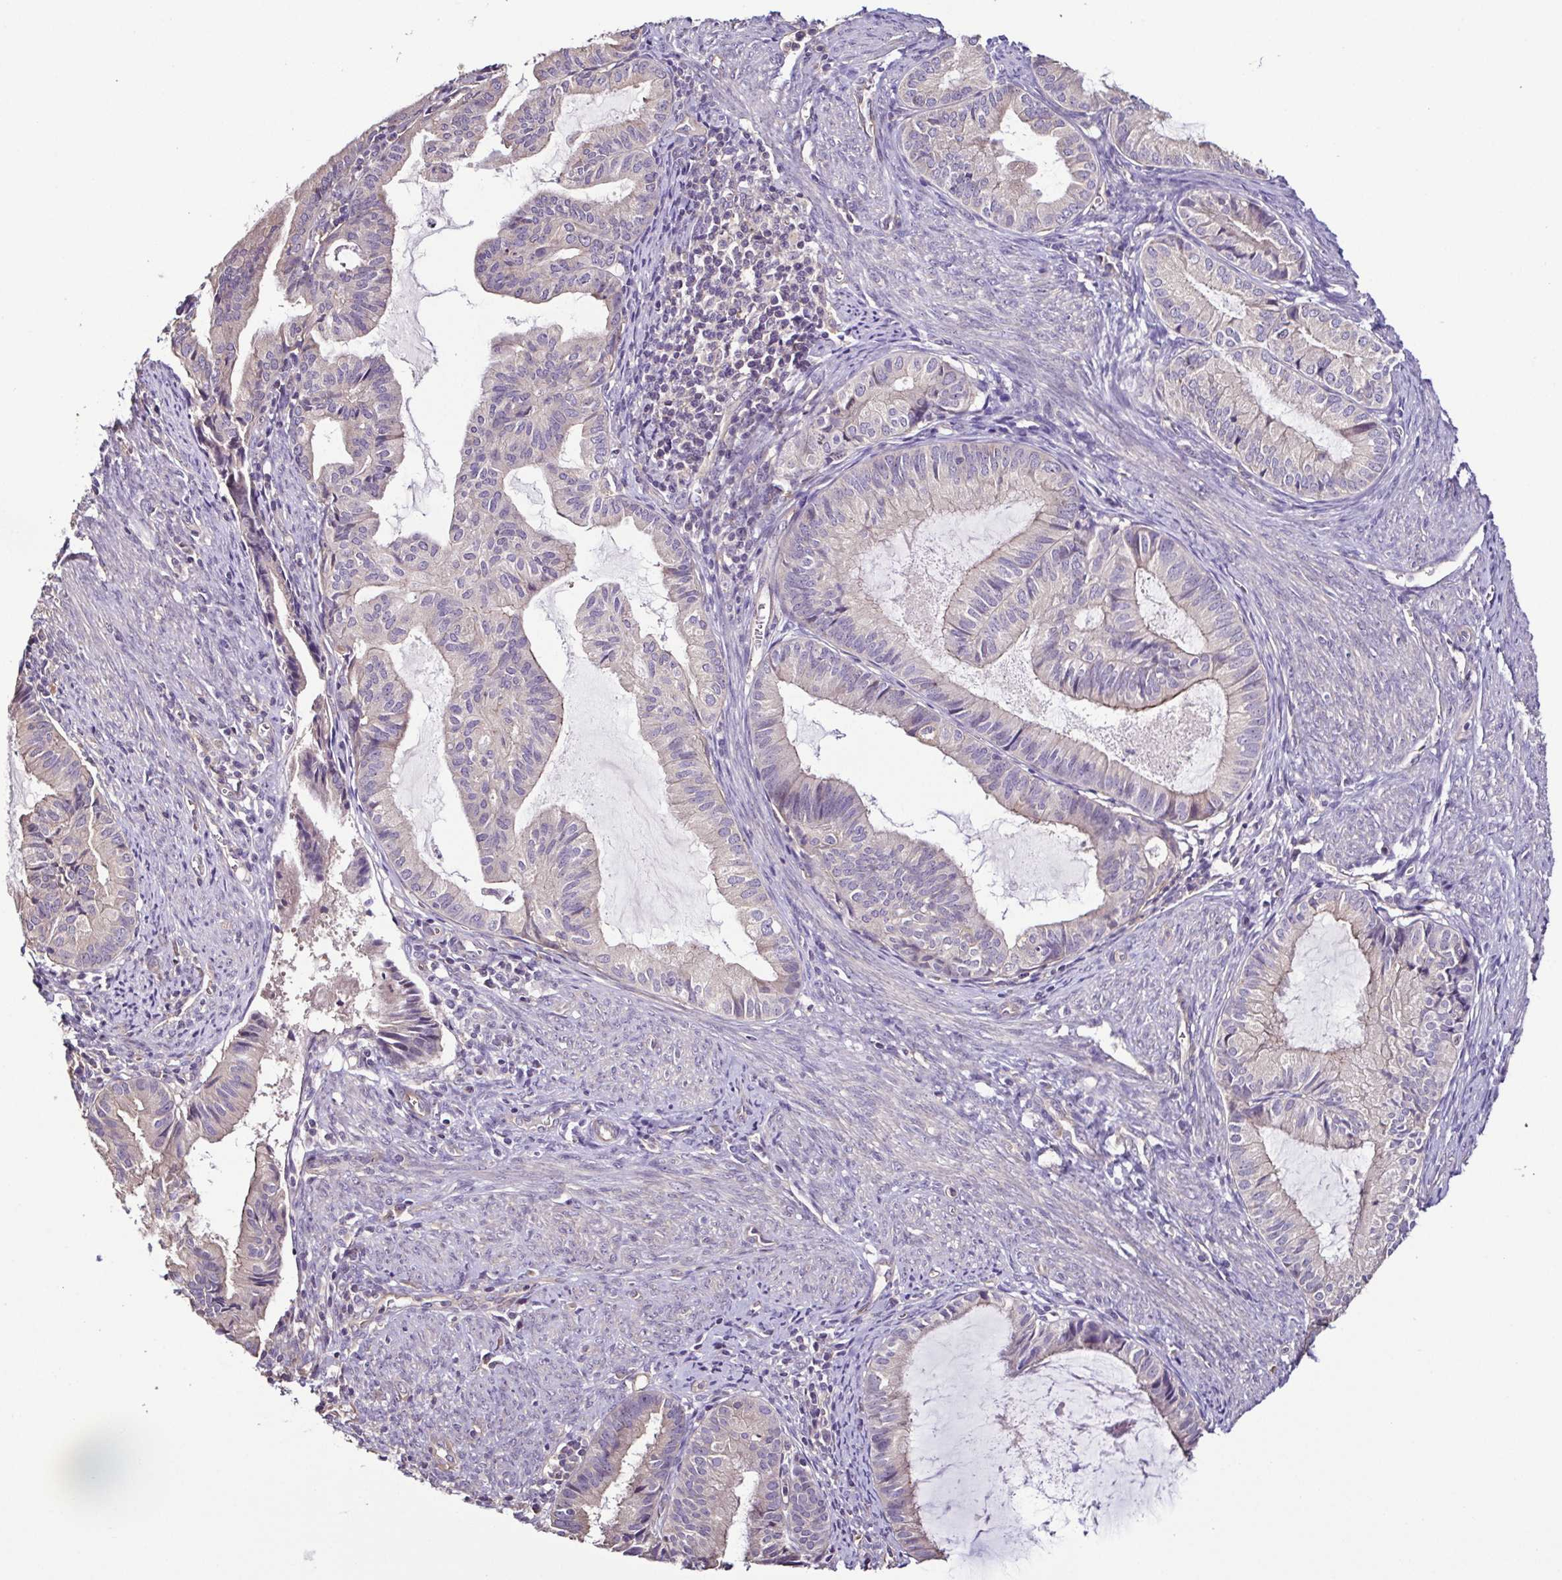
{"staining": {"intensity": "negative", "quantity": "none", "location": "none"}, "tissue": "endometrial cancer", "cell_type": "Tumor cells", "image_type": "cancer", "snomed": [{"axis": "morphology", "description": "Adenocarcinoma, NOS"}, {"axis": "topography", "description": "Endometrium"}], "caption": "Tumor cells are negative for brown protein staining in endometrial adenocarcinoma.", "gene": "LMOD2", "patient": {"sex": "female", "age": 86}}